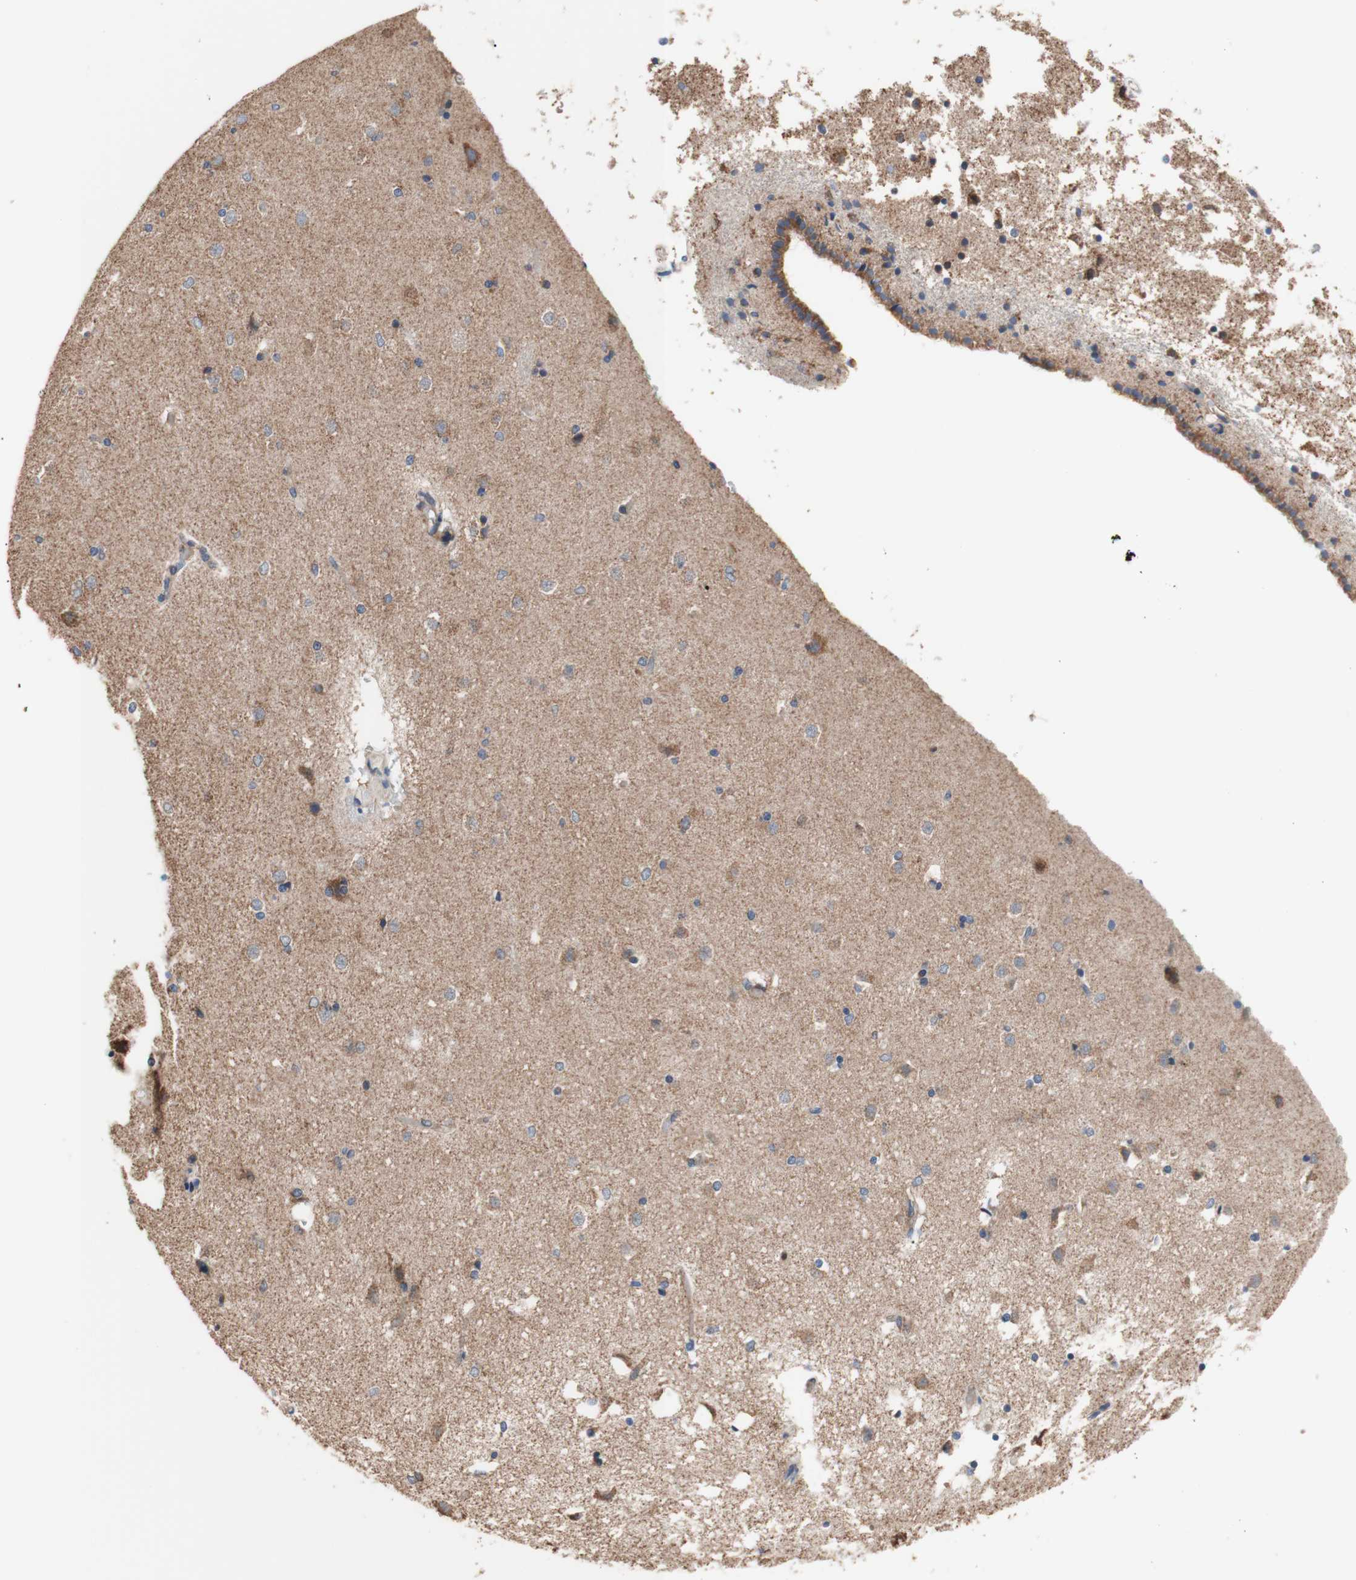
{"staining": {"intensity": "moderate", "quantity": "<25%", "location": "cytoplasmic/membranous"}, "tissue": "caudate", "cell_type": "Glial cells", "image_type": "normal", "snomed": [{"axis": "morphology", "description": "Normal tissue, NOS"}, {"axis": "topography", "description": "Lateral ventricle wall"}], "caption": "This histopathology image exhibits immunohistochemistry staining of benign caudate, with low moderate cytoplasmic/membranous positivity in about <25% of glial cells.", "gene": "FMR1", "patient": {"sex": "female", "age": 19}}